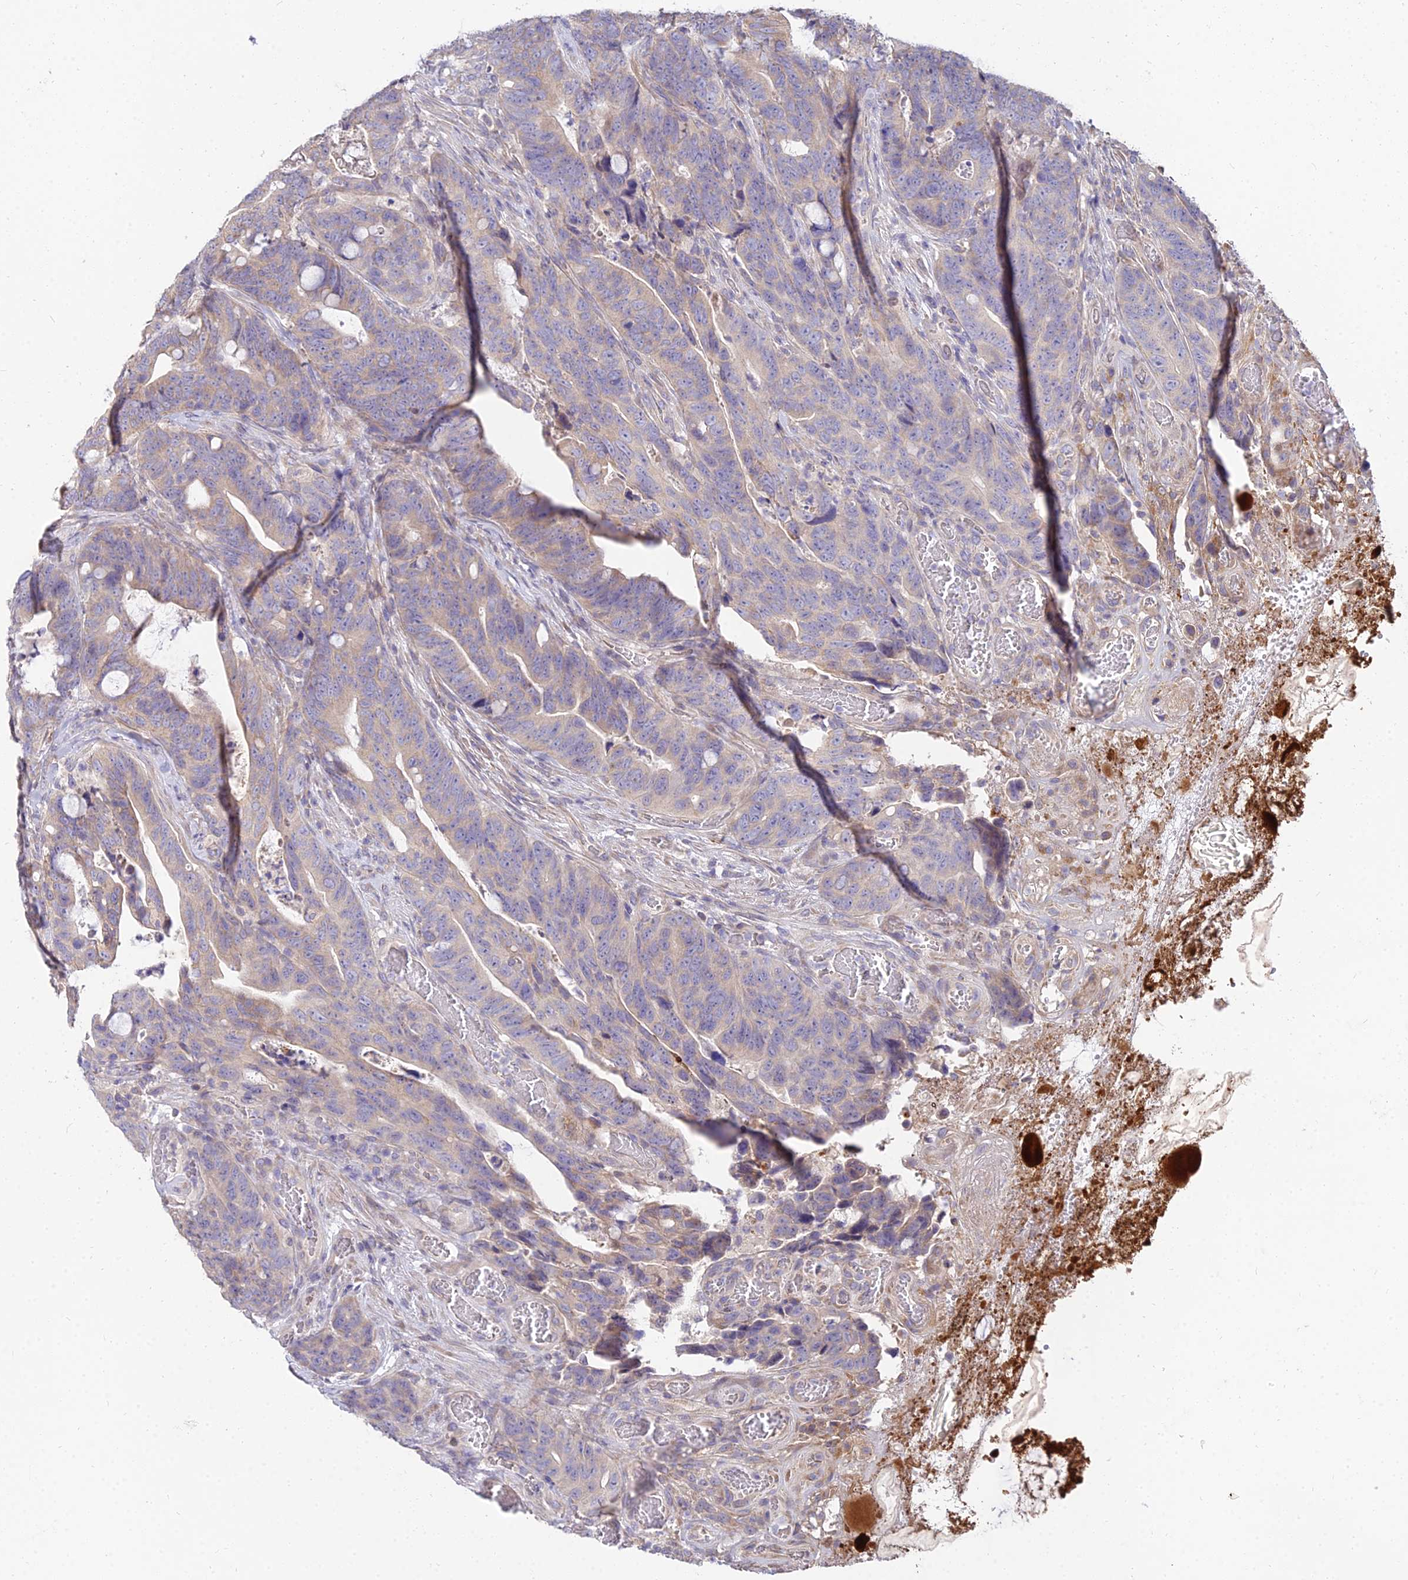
{"staining": {"intensity": "weak", "quantity": "25%-75%", "location": "cytoplasmic/membranous"}, "tissue": "colorectal cancer", "cell_type": "Tumor cells", "image_type": "cancer", "snomed": [{"axis": "morphology", "description": "Adenocarcinoma, NOS"}, {"axis": "topography", "description": "Colon"}], "caption": "Tumor cells show weak cytoplasmic/membranous staining in approximately 25%-75% of cells in colorectal adenocarcinoma.", "gene": "ARL8B", "patient": {"sex": "female", "age": 82}}